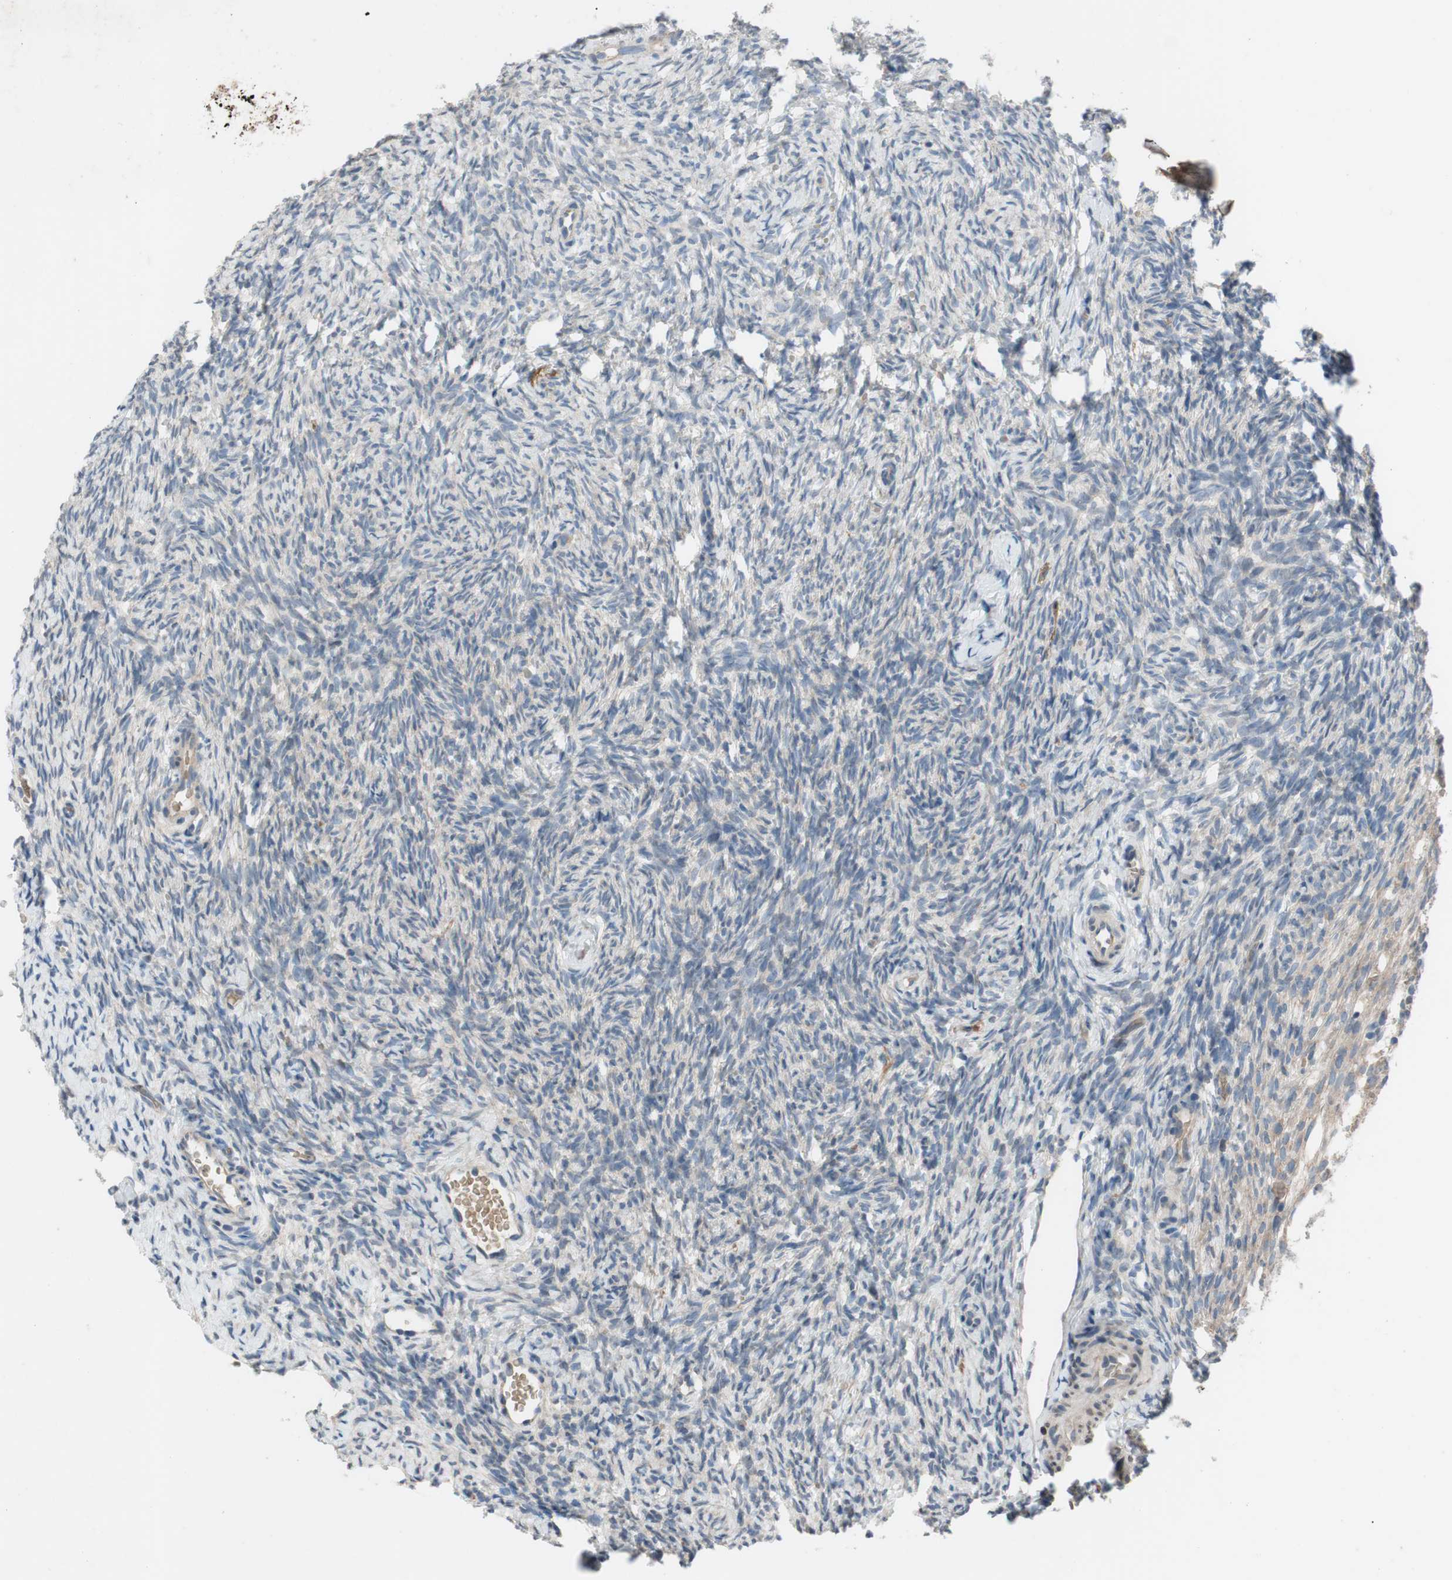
{"staining": {"intensity": "negative", "quantity": "none", "location": "none"}, "tissue": "ovary", "cell_type": "Ovarian stroma cells", "image_type": "normal", "snomed": [{"axis": "morphology", "description": "Normal tissue, NOS"}, {"axis": "topography", "description": "Ovary"}], "caption": "IHC image of normal human ovary stained for a protein (brown), which reveals no expression in ovarian stroma cells.", "gene": "ADD2", "patient": {"sex": "female", "age": 35}}